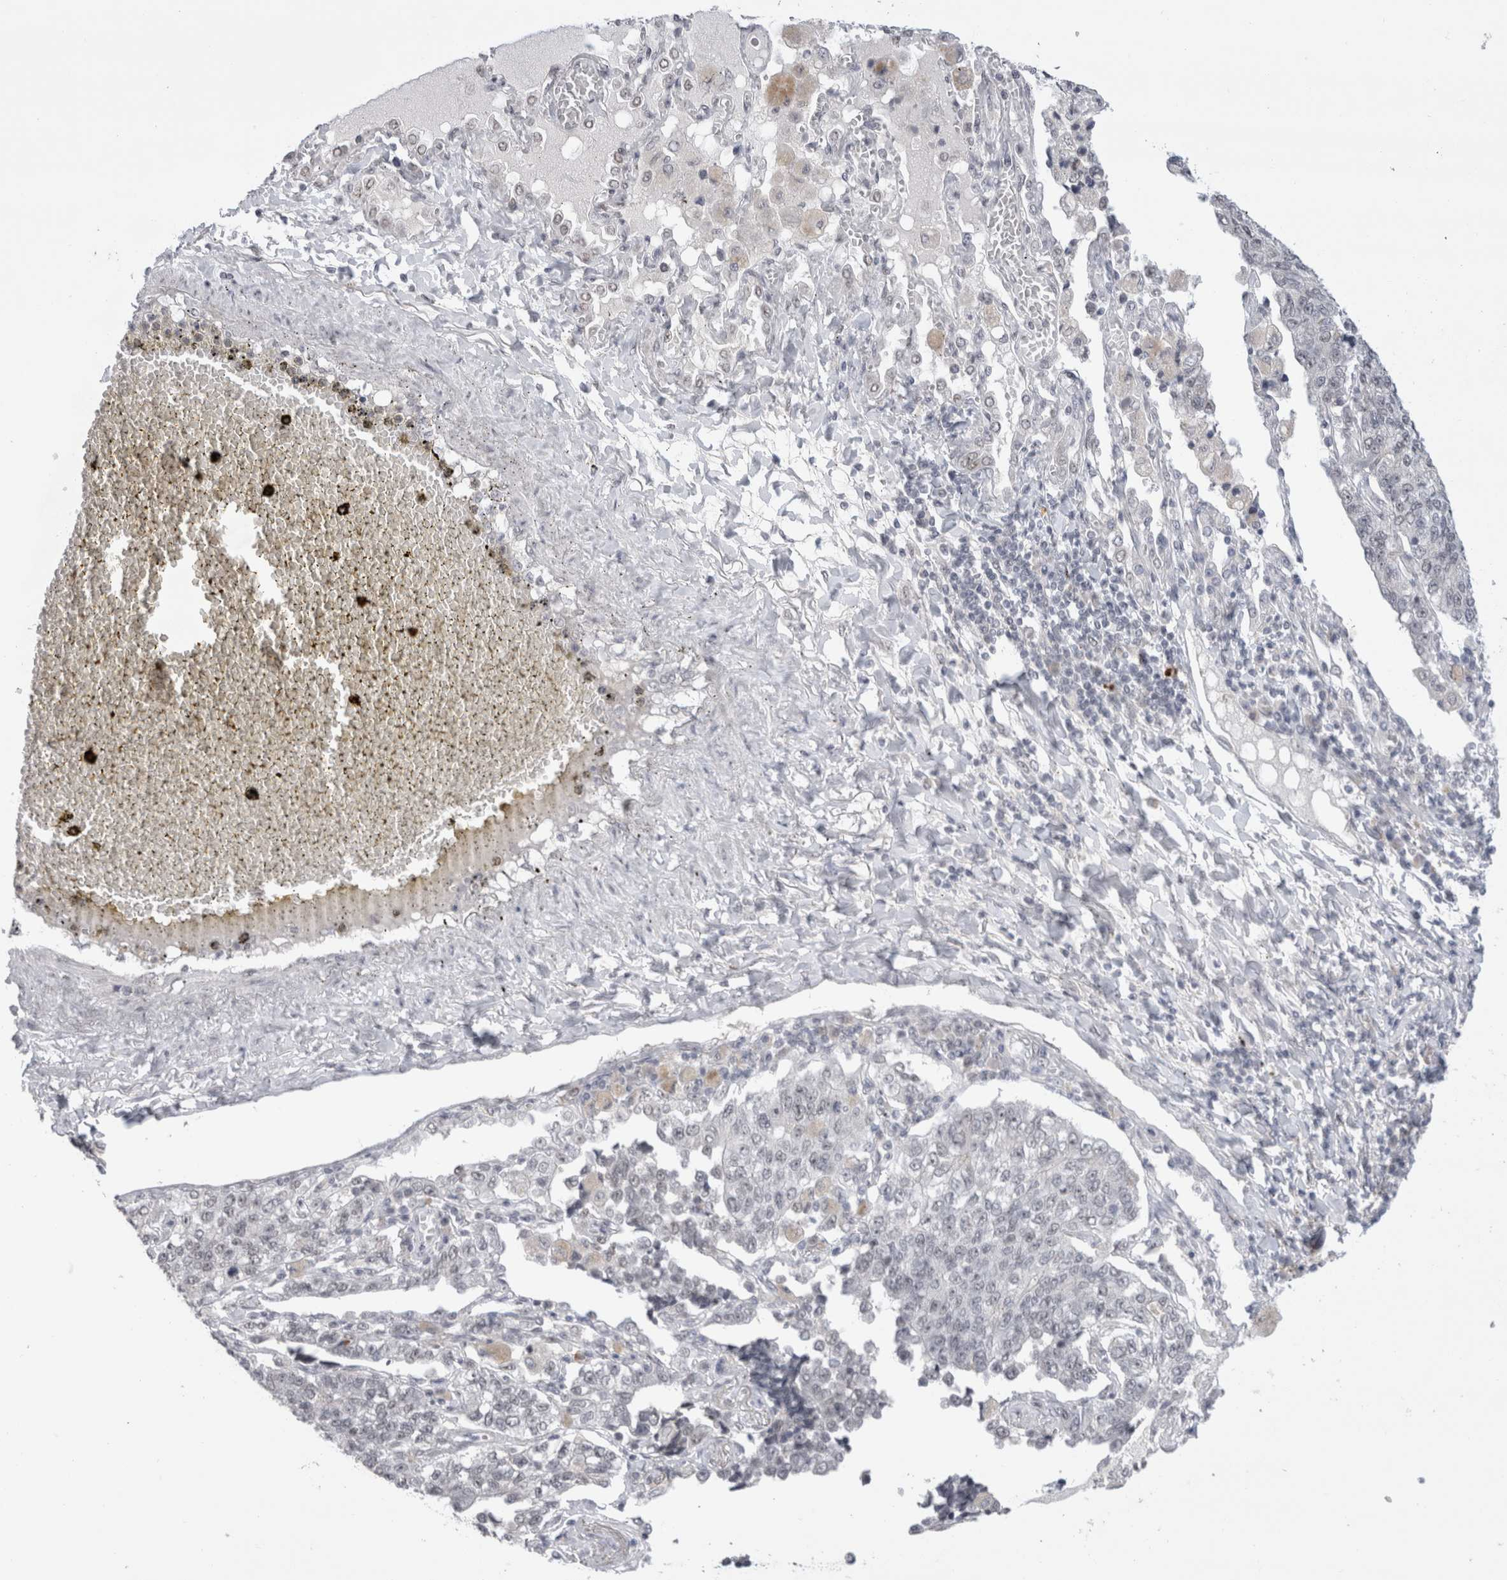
{"staining": {"intensity": "negative", "quantity": "none", "location": "none"}, "tissue": "lung cancer", "cell_type": "Tumor cells", "image_type": "cancer", "snomed": [{"axis": "morphology", "description": "Adenocarcinoma, NOS"}, {"axis": "topography", "description": "Lung"}], "caption": "Lung cancer (adenocarcinoma) was stained to show a protein in brown. There is no significant positivity in tumor cells. The staining was performed using DAB (3,3'-diaminobenzidine) to visualize the protein expression in brown, while the nuclei were stained in blue with hematoxylin (Magnification: 20x).", "gene": "RECQL4", "patient": {"sex": "male", "age": 49}}